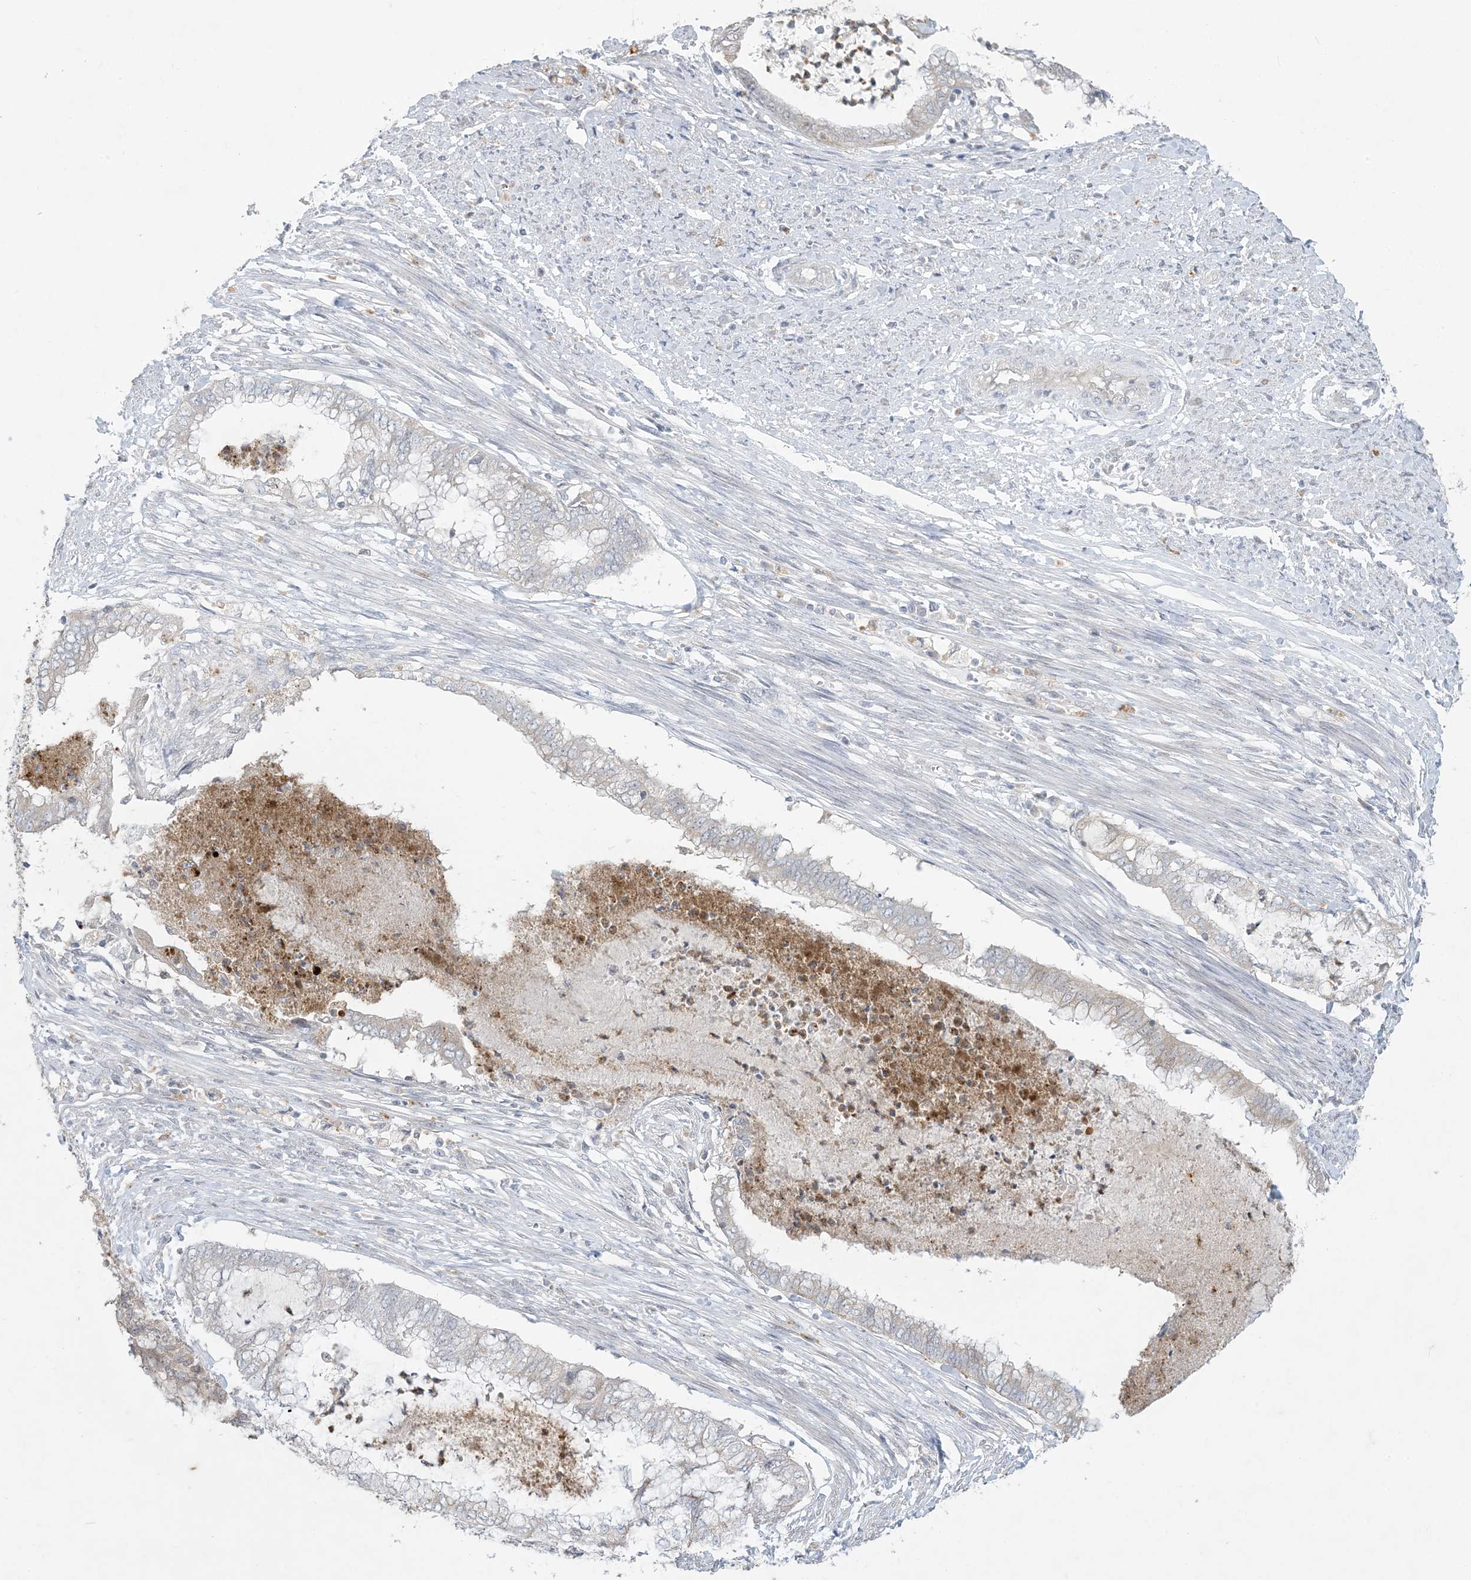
{"staining": {"intensity": "negative", "quantity": "none", "location": "none"}, "tissue": "endometrial cancer", "cell_type": "Tumor cells", "image_type": "cancer", "snomed": [{"axis": "morphology", "description": "Necrosis, NOS"}, {"axis": "morphology", "description": "Adenocarcinoma, NOS"}, {"axis": "topography", "description": "Endometrium"}], "caption": "High magnification brightfield microscopy of endometrial cancer (adenocarcinoma) stained with DAB (3,3'-diaminobenzidine) (brown) and counterstained with hematoxylin (blue): tumor cells show no significant staining.", "gene": "KIF3A", "patient": {"sex": "female", "age": 79}}